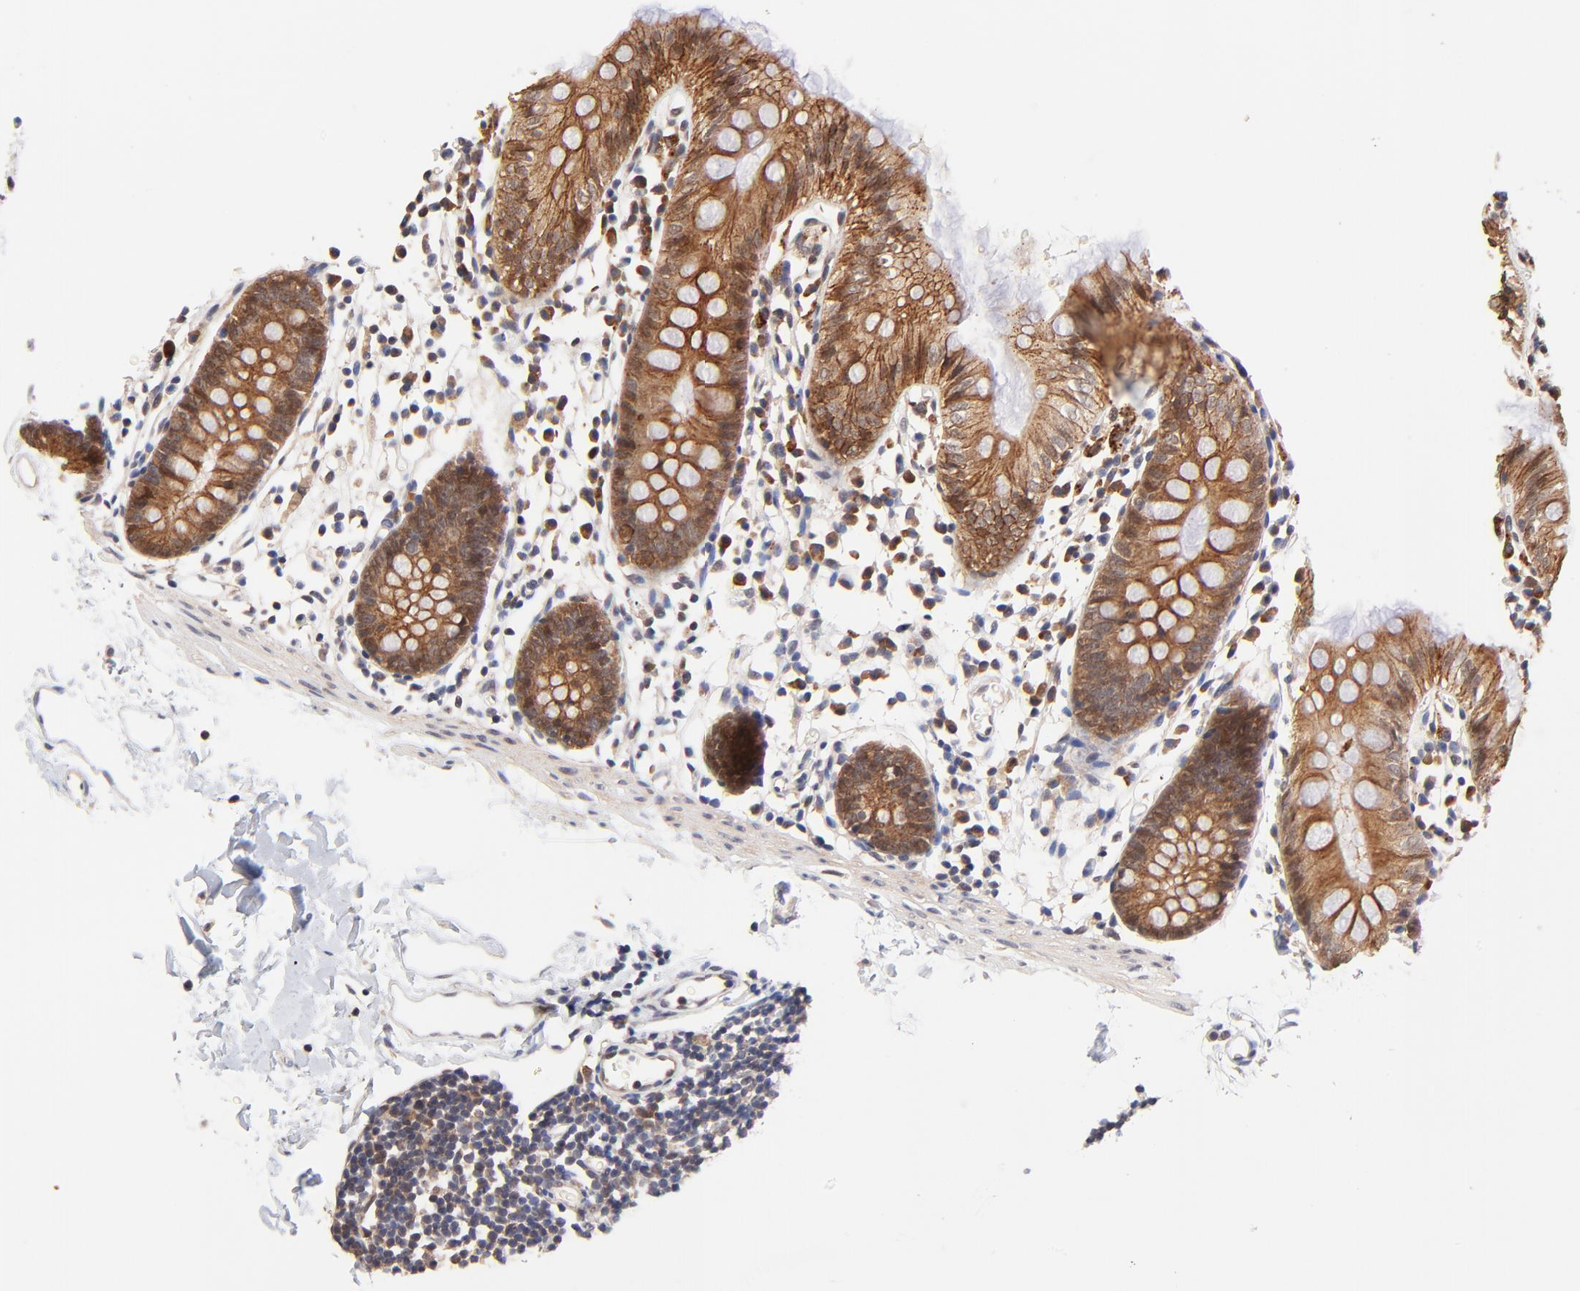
{"staining": {"intensity": "weak", "quantity": "25%-75%", "location": "cytoplasmic/membranous"}, "tissue": "colon", "cell_type": "Endothelial cells", "image_type": "normal", "snomed": [{"axis": "morphology", "description": "Normal tissue, NOS"}, {"axis": "topography", "description": "Colon"}], "caption": "An immunohistochemistry (IHC) photomicrograph of normal tissue is shown. Protein staining in brown labels weak cytoplasmic/membranous positivity in colon within endothelial cells.", "gene": "TXNL1", "patient": {"sex": "male", "age": 14}}